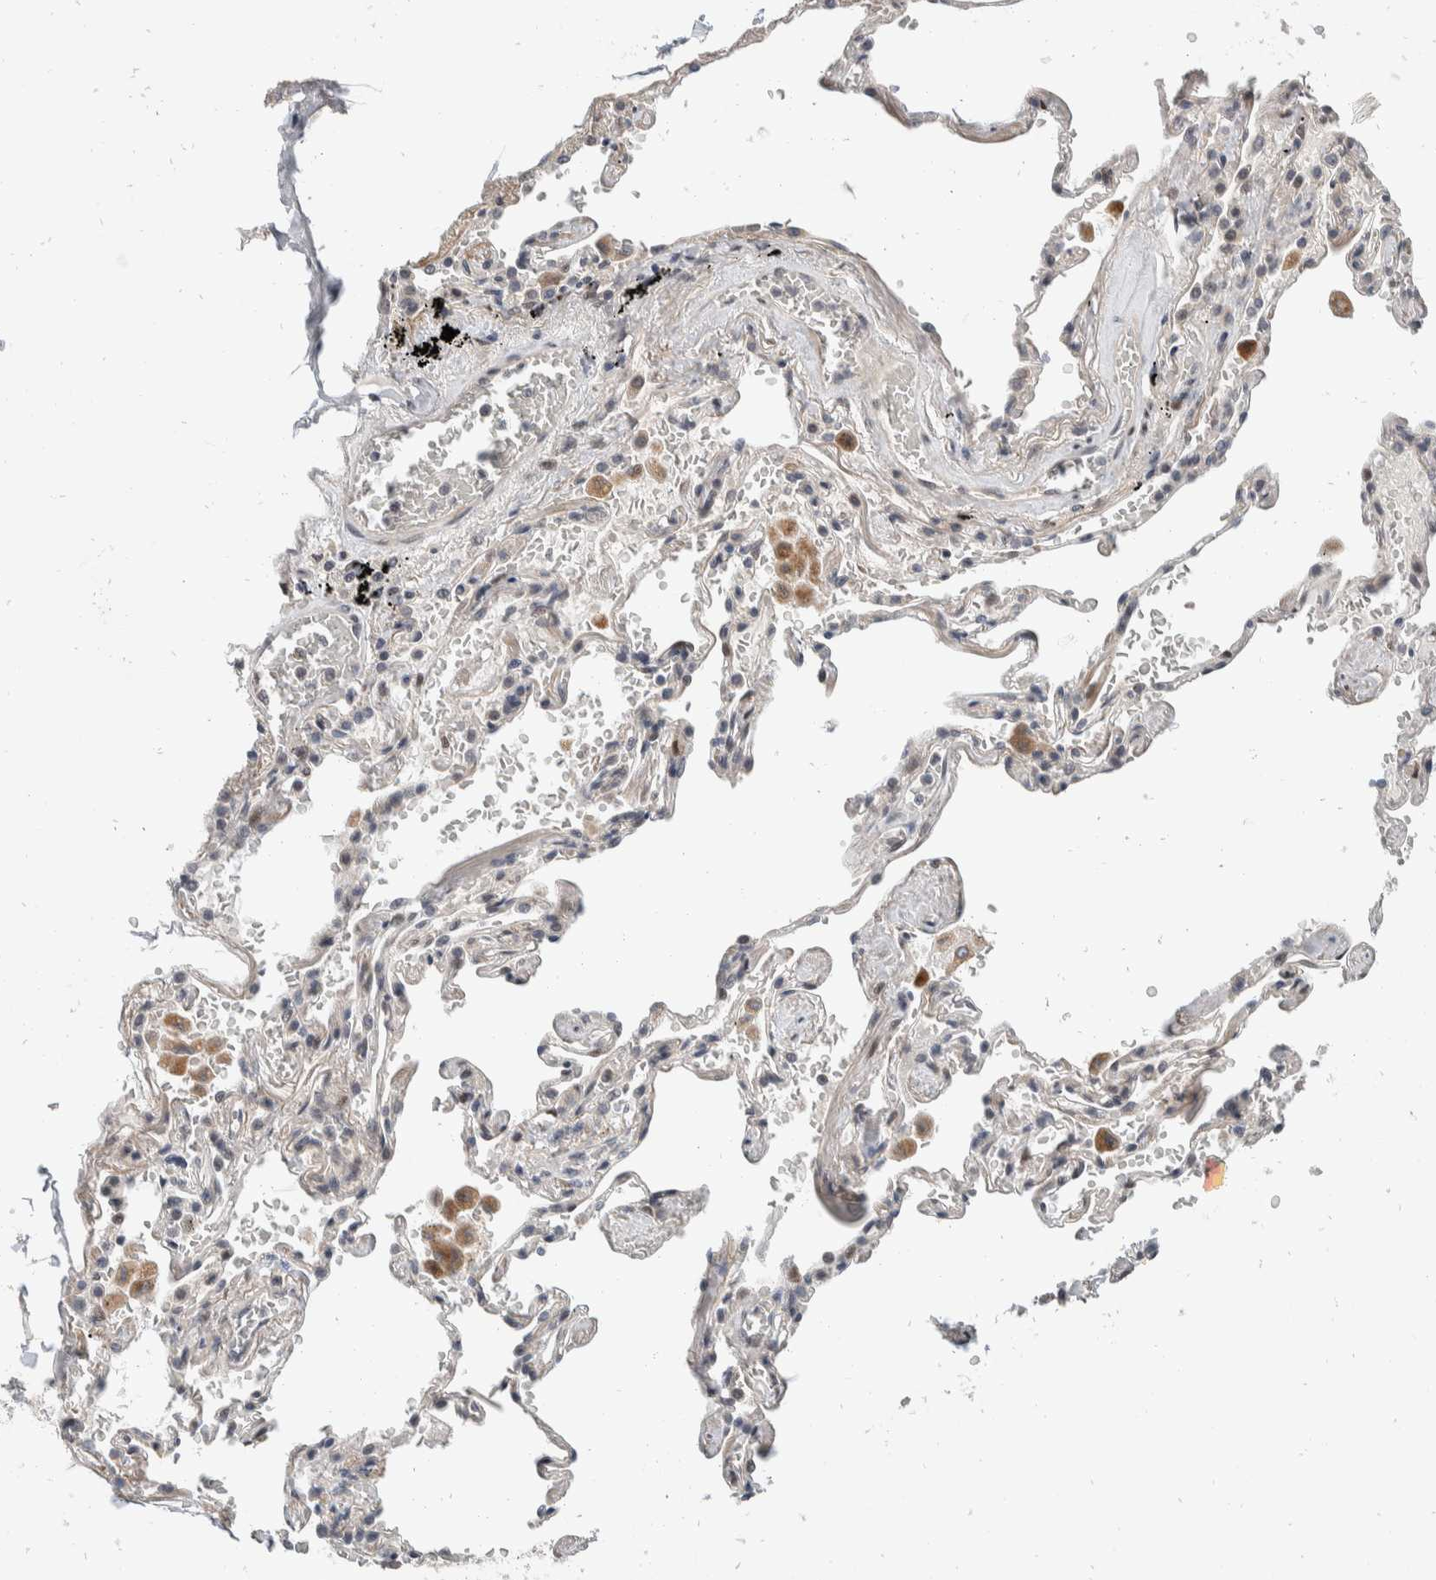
{"staining": {"intensity": "negative", "quantity": "none", "location": "none"}, "tissue": "adipose tissue", "cell_type": "Adipocytes", "image_type": "normal", "snomed": [{"axis": "morphology", "description": "Normal tissue, NOS"}, {"axis": "topography", "description": "Cartilage tissue"}, {"axis": "topography", "description": "Lung"}], "caption": "The photomicrograph displays no significant positivity in adipocytes of adipose tissue. Brightfield microscopy of immunohistochemistry stained with DAB (3,3'-diaminobenzidine) (brown) and hematoxylin (blue), captured at high magnification.", "gene": "ZNF703", "patient": {"sex": "female", "age": 77}}